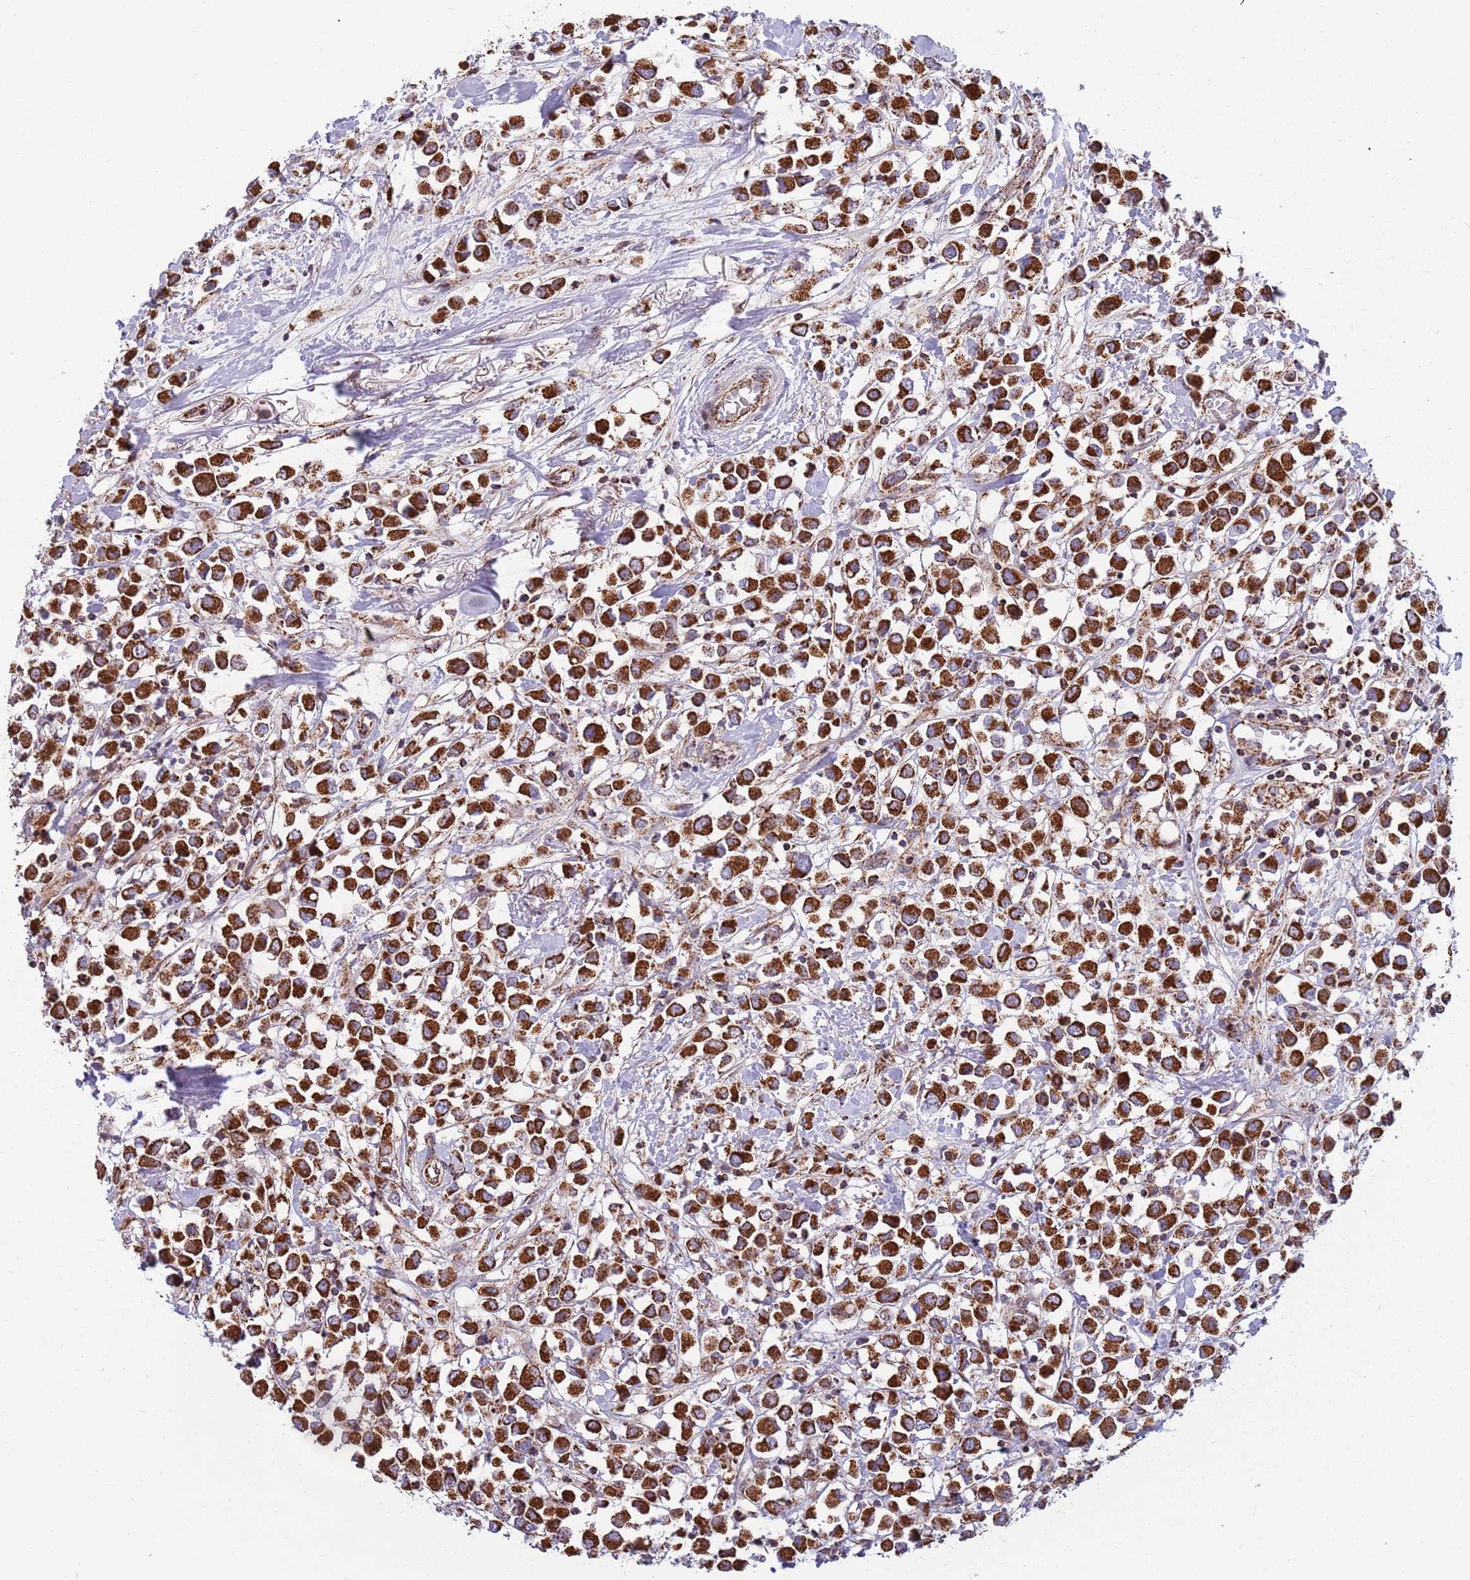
{"staining": {"intensity": "strong", "quantity": ">75%", "location": "cytoplasmic/membranous"}, "tissue": "breast cancer", "cell_type": "Tumor cells", "image_type": "cancer", "snomed": [{"axis": "morphology", "description": "Duct carcinoma"}, {"axis": "topography", "description": "Breast"}], "caption": "Breast cancer stained with a protein marker displays strong staining in tumor cells.", "gene": "VPS16", "patient": {"sex": "female", "age": 61}}